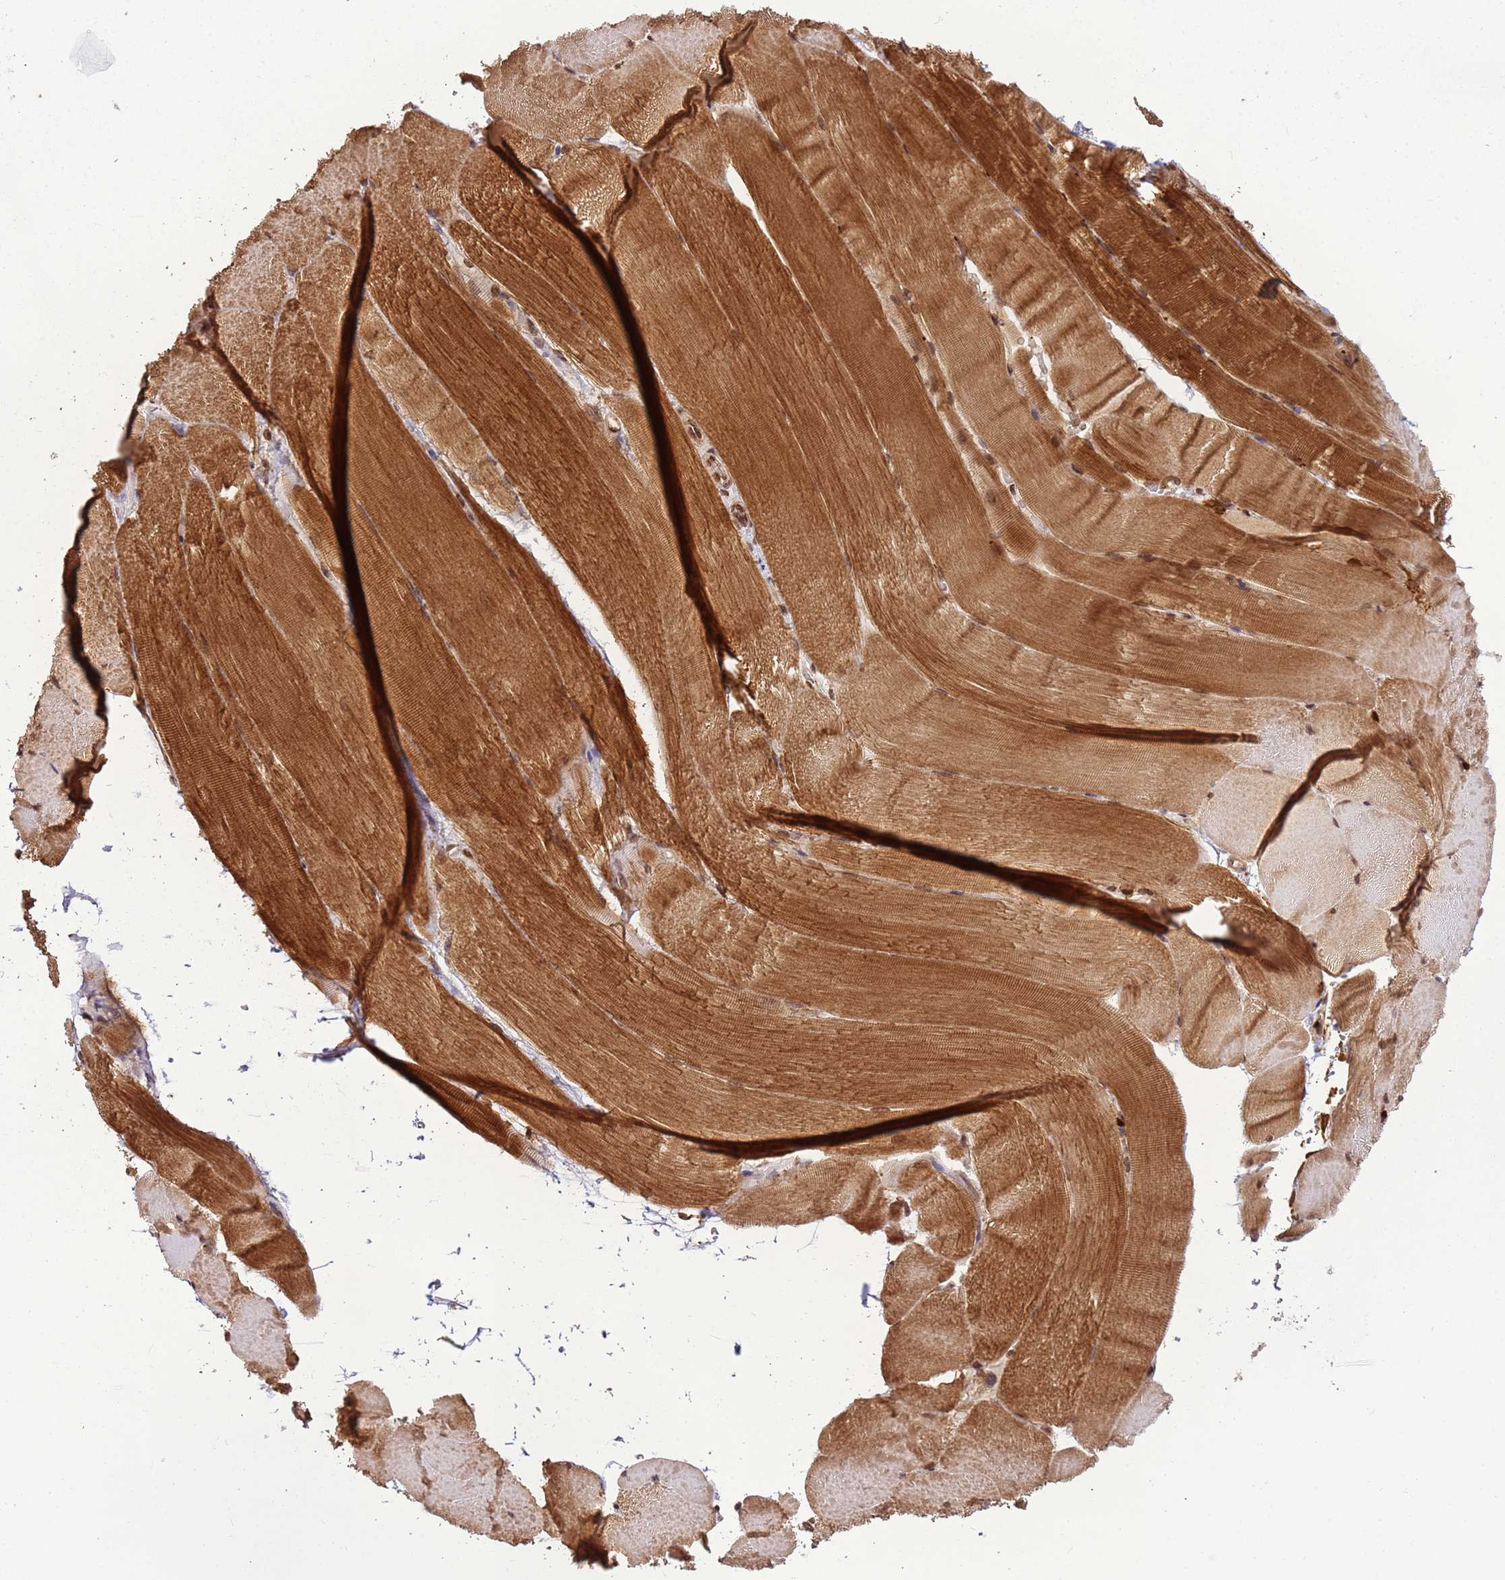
{"staining": {"intensity": "moderate", "quantity": ">75%", "location": "cytoplasmic/membranous,nuclear"}, "tissue": "skeletal muscle", "cell_type": "Myocytes", "image_type": "normal", "snomed": [{"axis": "morphology", "description": "Normal tissue, NOS"}, {"axis": "topography", "description": "Skeletal muscle"}, {"axis": "topography", "description": "Parathyroid gland"}], "caption": "About >75% of myocytes in benign skeletal muscle reveal moderate cytoplasmic/membranous,nuclear protein positivity as visualized by brown immunohistochemical staining.", "gene": "CEP170", "patient": {"sex": "female", "age": 37}}